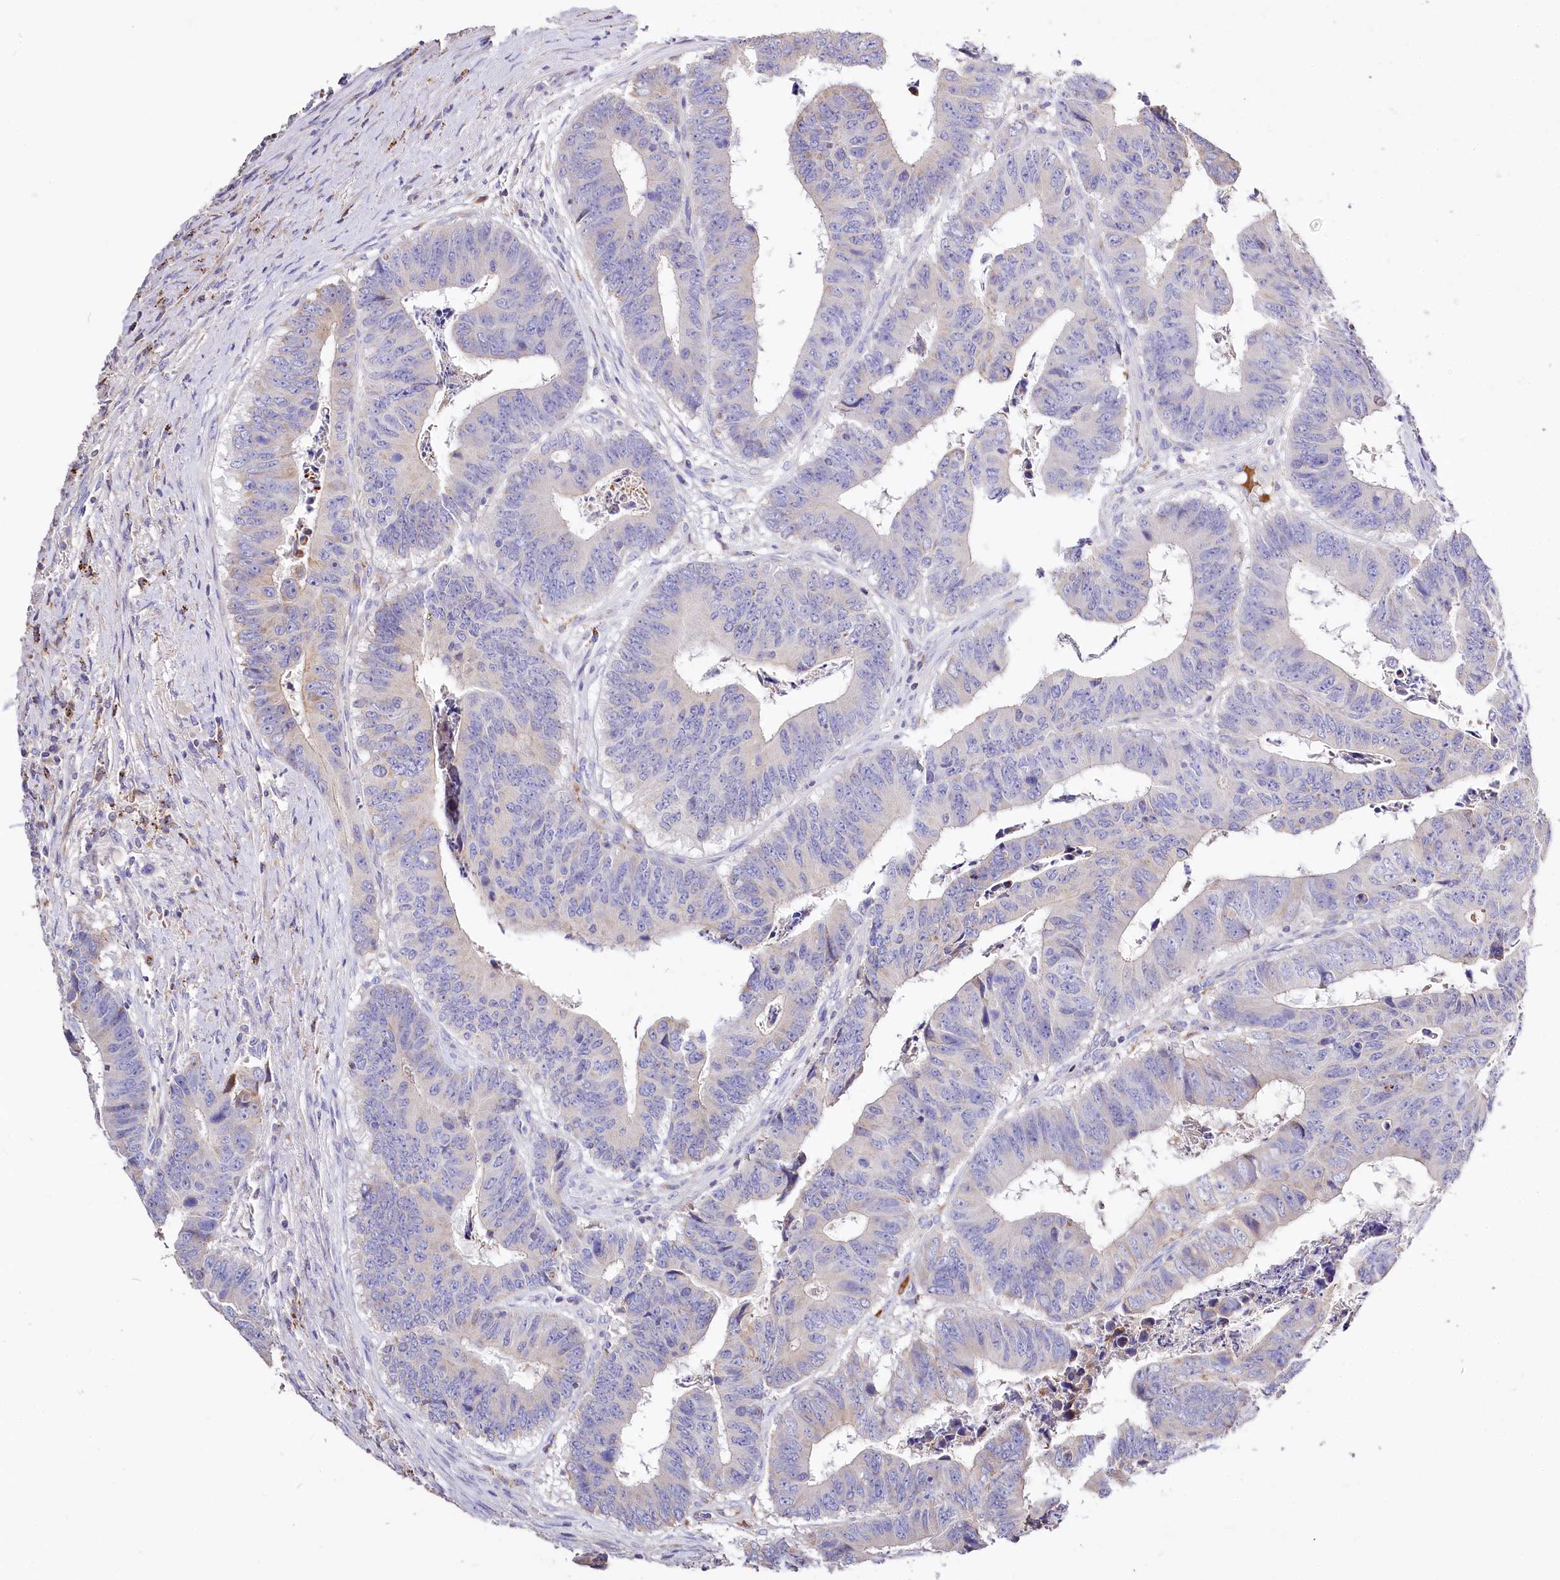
{"staining": {"intensity": "negative", "quantity": "none", "location": "none"}, "tissue": "colorectal cancer", "cell_type": "Tumor cells", "image_type": "cancer", "snomed": [{"axis": "morphology", "description": "Adenocarcinoma, NOS"}, {"axis": "topography", "description": "Rectum"}], "caption": "Immunohistochemical staining of human adenocarcinoma (colorectal) exhibits no significant positivity in tumor cells. (Immunohistochemistry (ihc), brightfield microscopy, high magnification).", "gene": "PTER", "patient": {"sex": "male", "age": 84}}